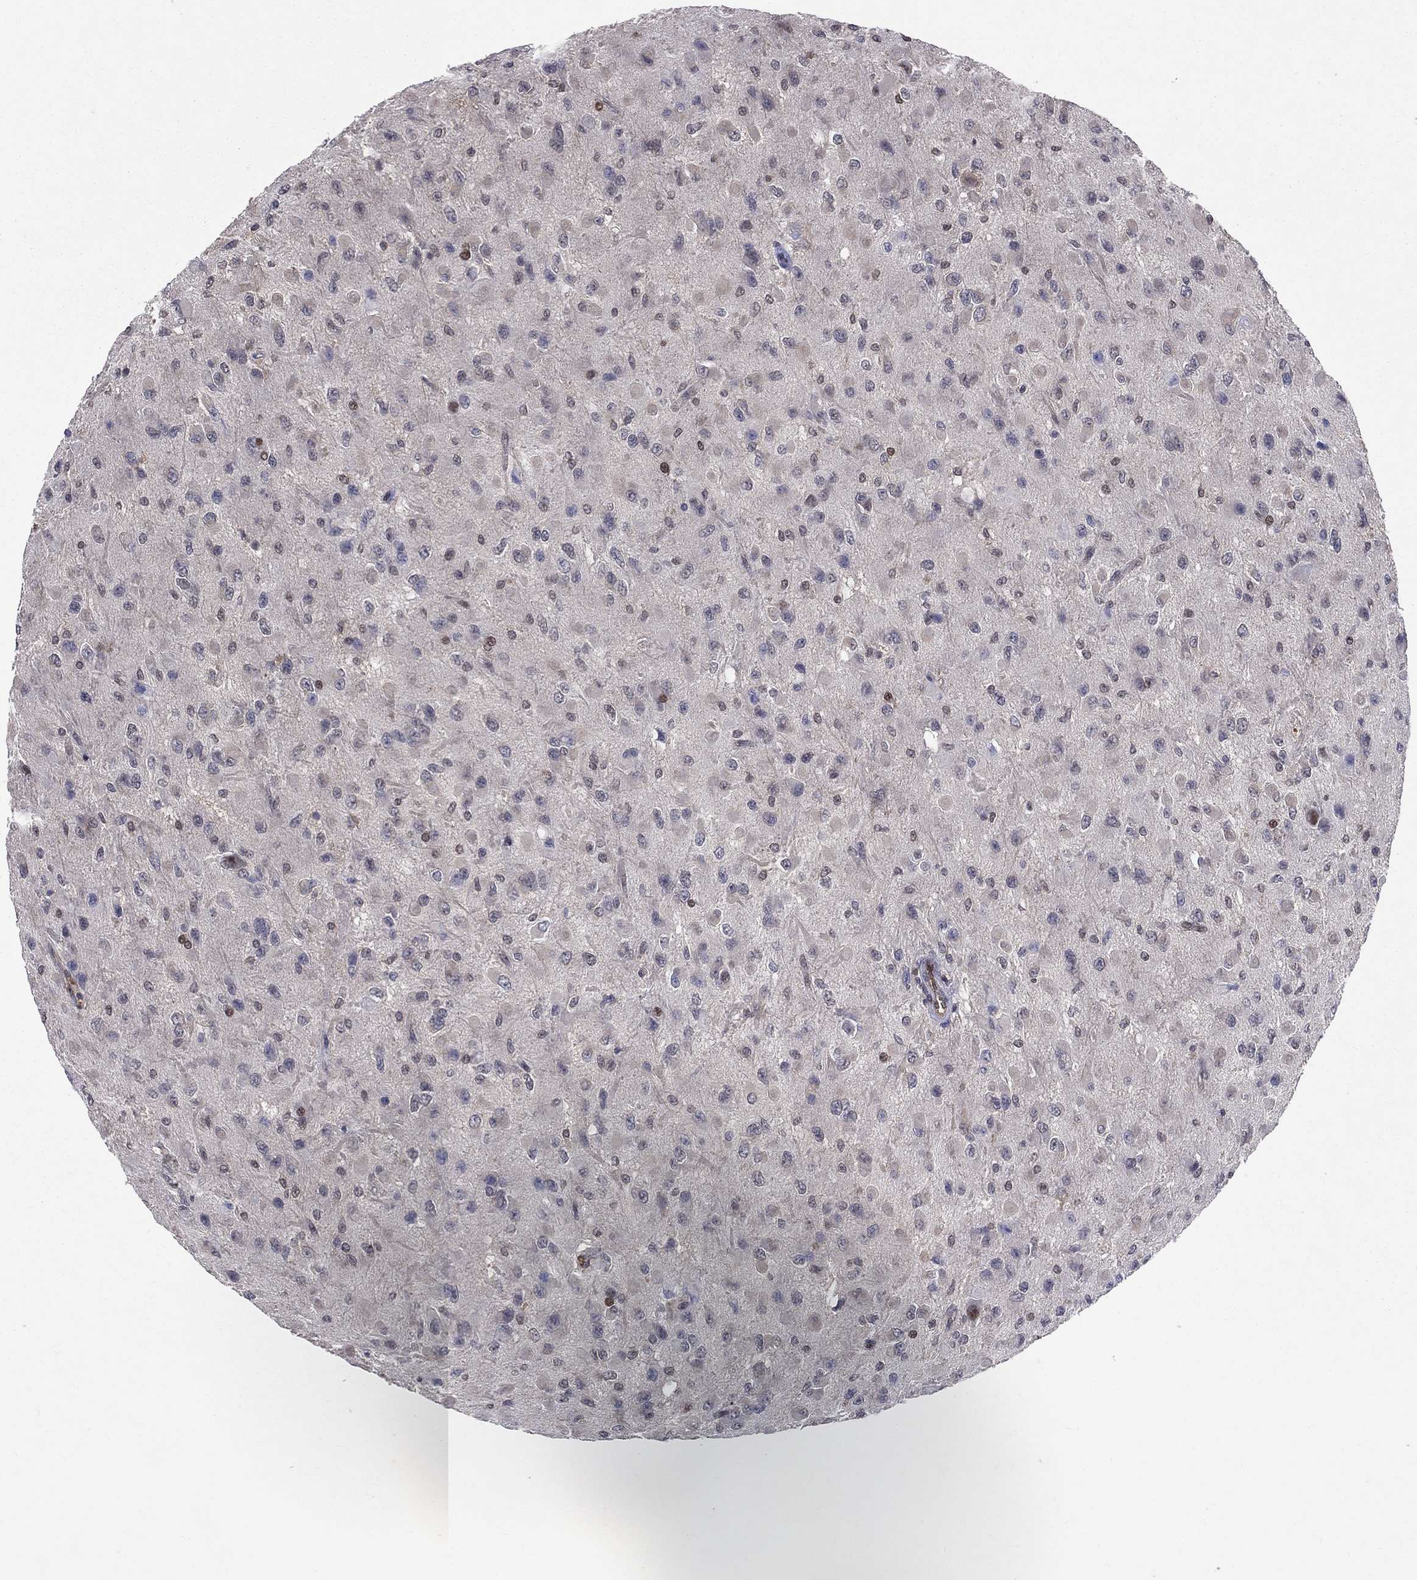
{"staining": {"intensity": "weak", "quantity": "<25%", "location": "cytoplasmic/membranous"}, "tissue": "glioma", "cell_type": "Tumor cells", "image_type": "cancer", "snomed": [{"axis": "morphology", "description": "Glioma, malignant, High grade"}, {"axis": "topography", "description": "Cerebral cortex"}], "caption": "DAB immunohistochemical staining of human glioma reveals no significant expression in tumor cells.", "gene": "GMPR2", "patient": {"sex": "male", "age": 35}}